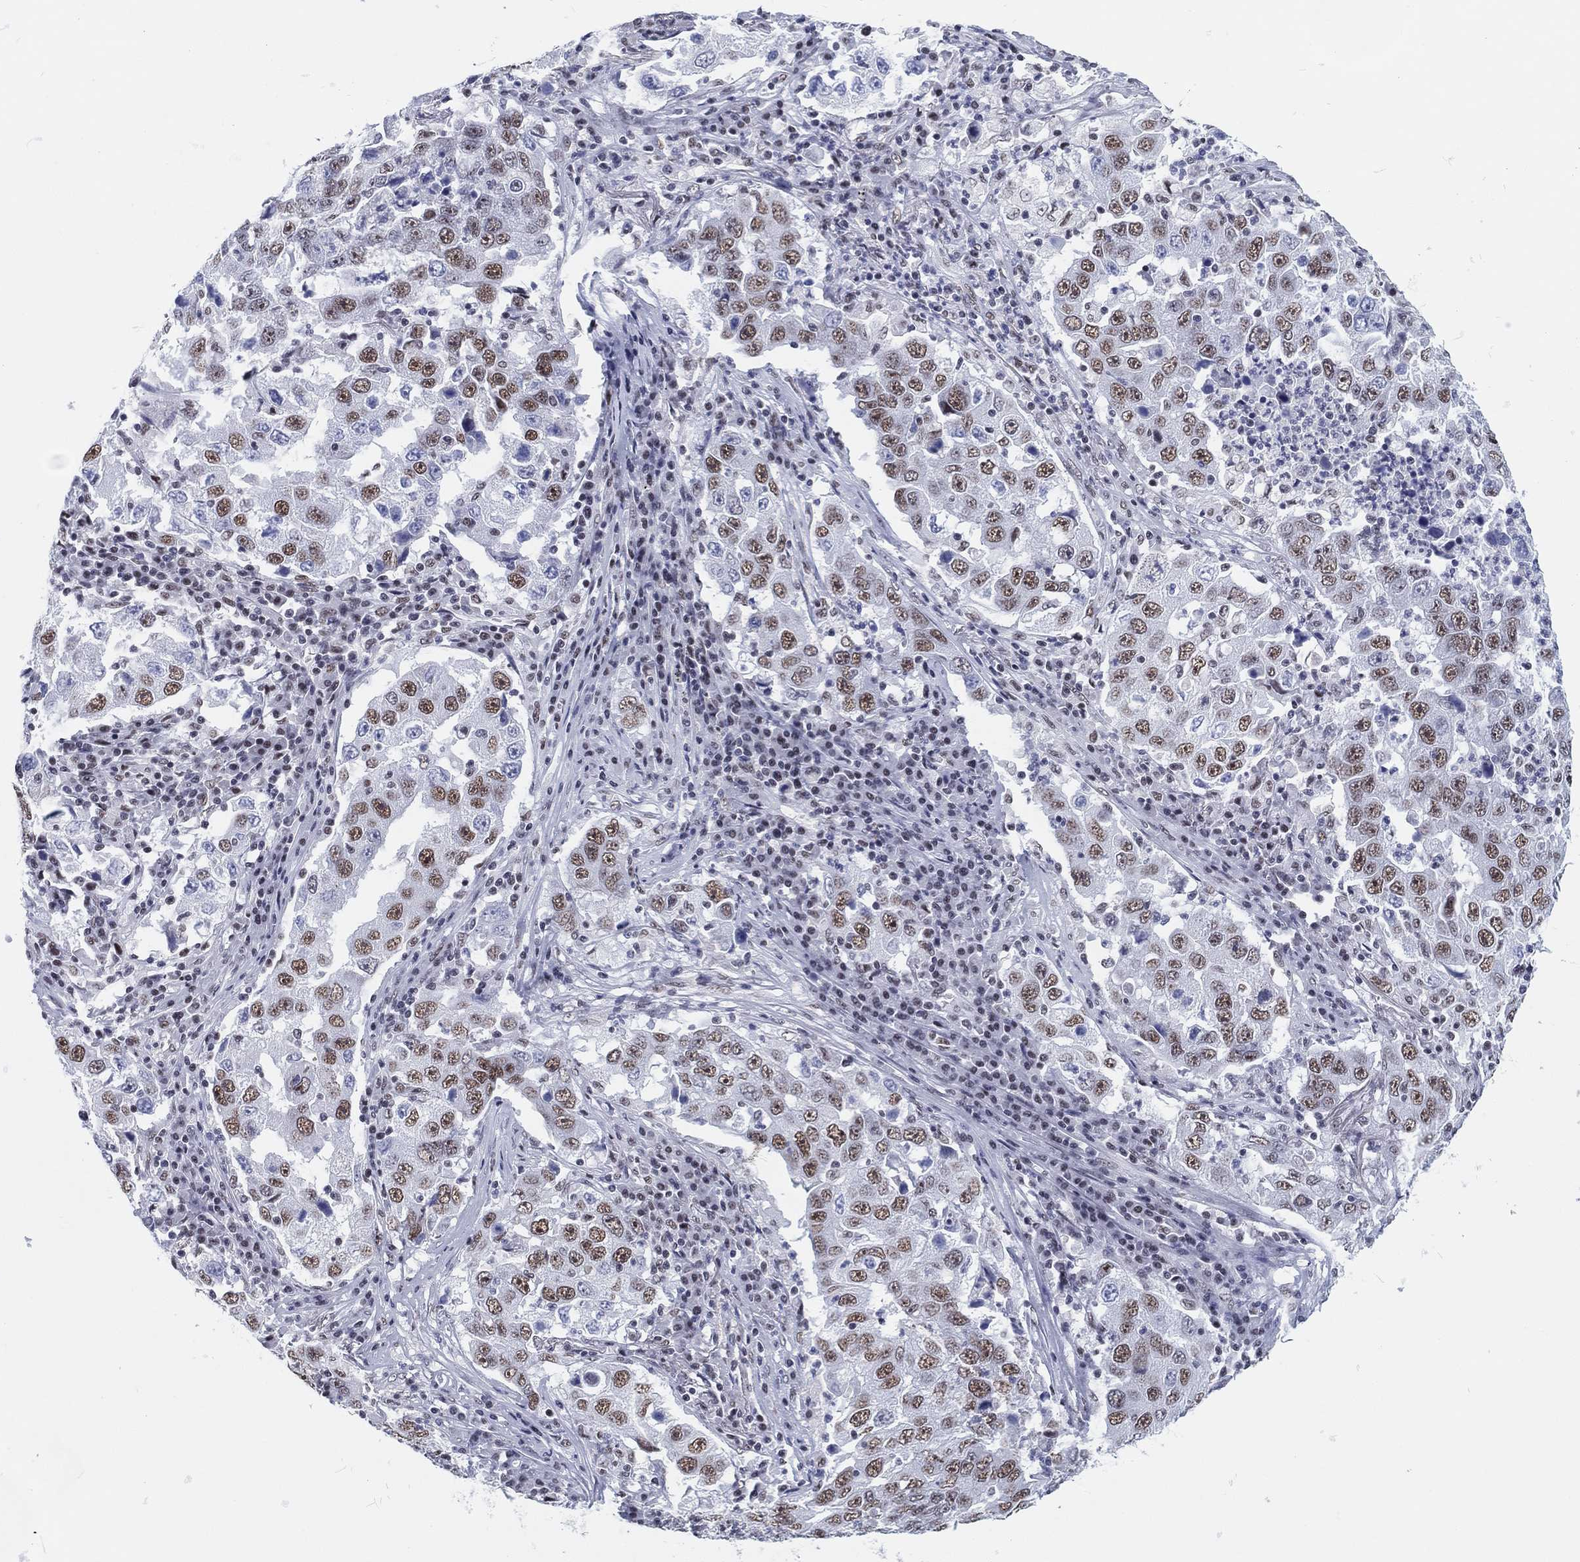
{"staining": {"intensity": "moderate", "quantity": ">75%", "location": "nuclear"}, "tissue": "lung cancer", "cell_type": "Tumor cells", "image_type": "cancer", "snomed": [{"axis": "morphology", "description": "Adenocarcinoma, NOS"}, {"axis": "topography", "description": "Lung"}], "caption": "Immunohistochemistry histopathology image of neoplastic tissue: human lung cancer stained using immunohistochemistry reveals medium levels of moderate protein expression localized specifically in the nuclear of tumor cells, appearing as a nuclear brown color.", "gene": "MAPK8IP1", "patient": {"sex": "male", "age": 73}}